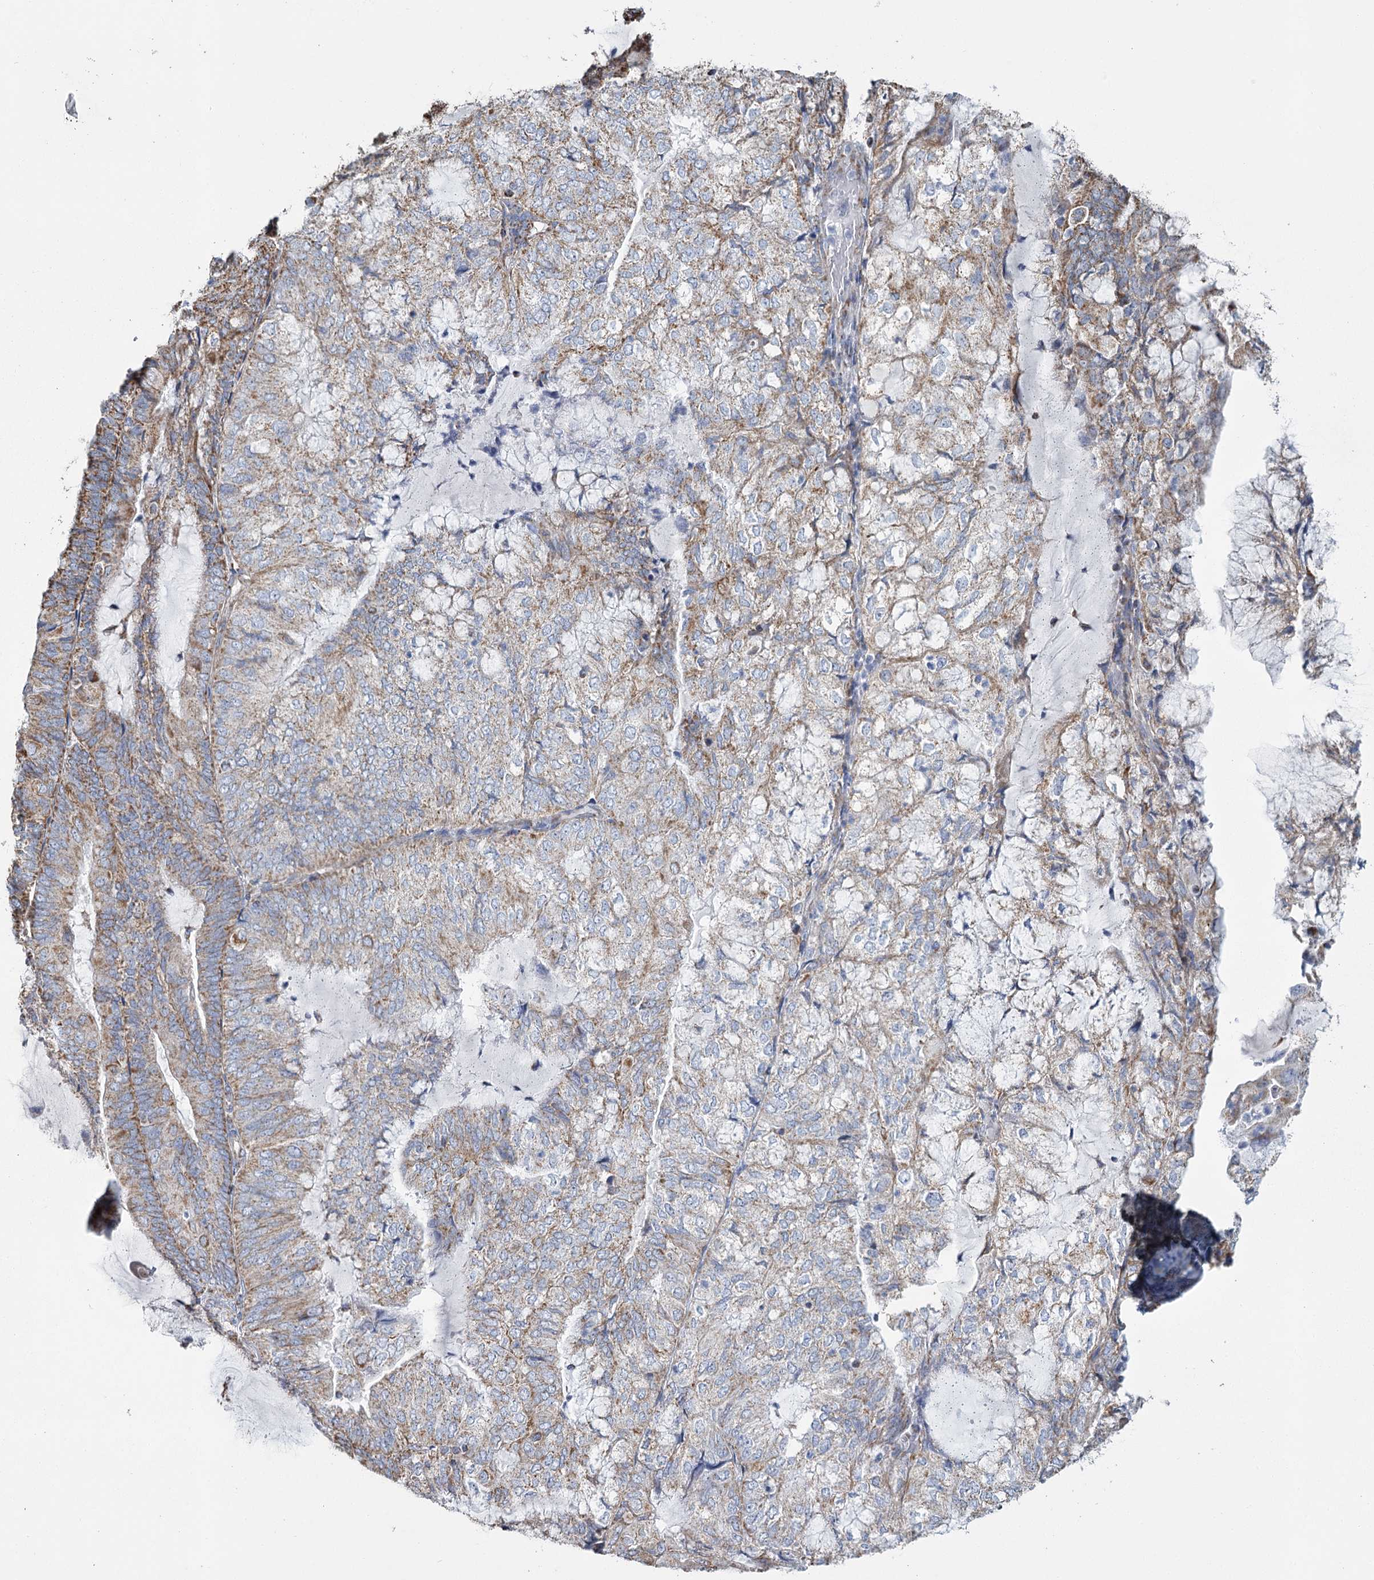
{"staining": {"intensity": "moderate", "quantity": "25%-75%", "location": "cytoplasmic/membranous"}, "tissue": "endometrial cancer", "cell_type": "Tumor cells", "image_type": "cancer", "snomed": [{"axis": "morphology", "description": "Adenocarcinoma, NOS"}, {"axis": "topography", "description": "Endometrium"}], "caption": "Immunohistochemical staining of endometrial adenocarcinoma reveals medium levels of moderate cytoplasmic/membranous protein expression in about 25%-75% of tumor cells.", "gene": "MRPL44", "patient": {"sex": "female", "age": 81}}